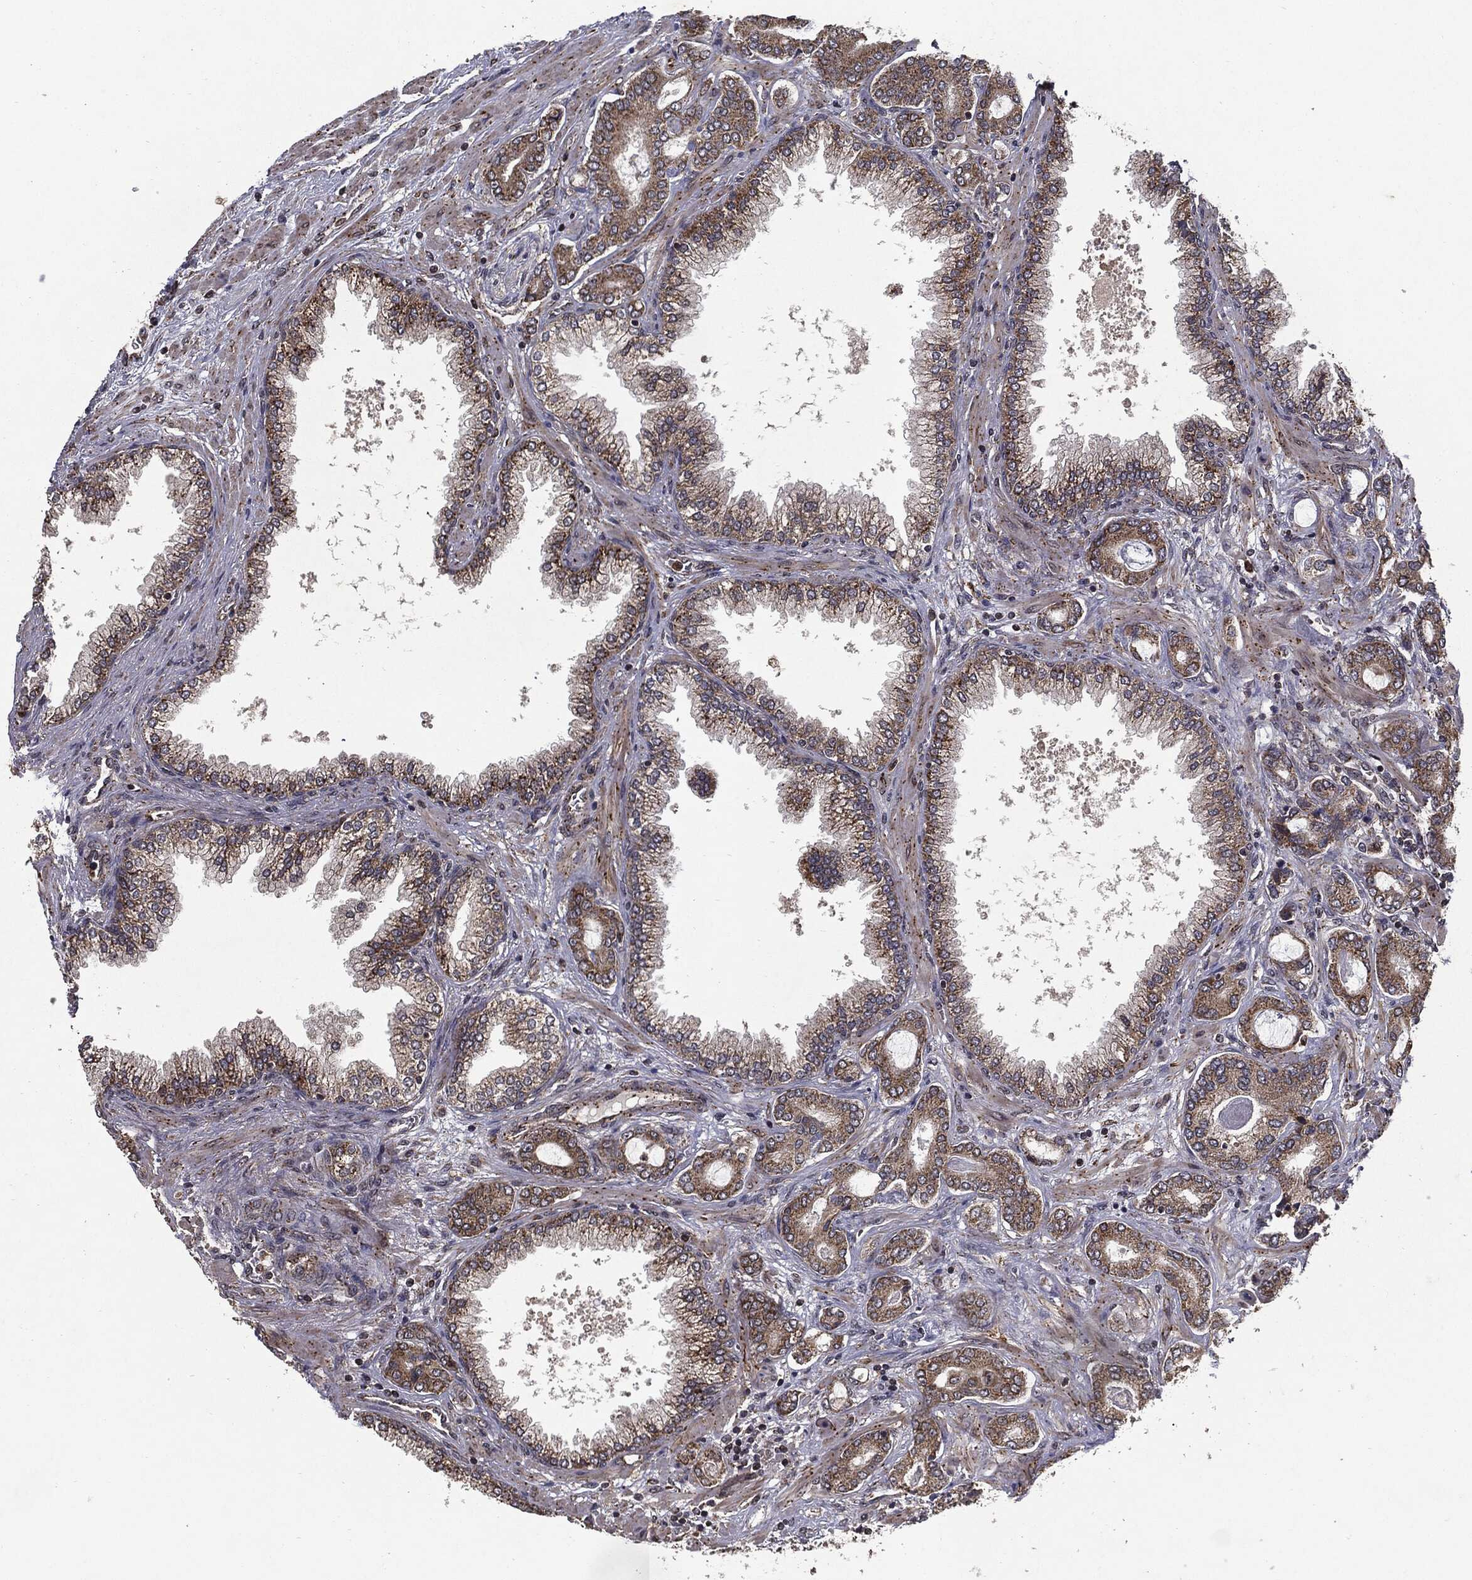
{"staining": {"intensity": "moderate", "quantity": ">75%", "location": "cytoplasmic/membranous"}, "tissue": "prostate cancer", "cell_type": "Tumor cells", "image_type": "cancer", "snomed": [{"axis": "morphology", "description": "Adenocarcinoma, Low grade"}, {"axis": "topography", "description": "Prostate"}], "caption": "Prostate cancer (low-grade adenocarcinoma) stained with DAB (3,3'-diaminobenzidine) immunohistochemistry (IHC) shows medium levels of moderate cytoplasmic/membranous positivity in approximately >75% of tumor cells.", "gene": "HDAC5", "patient": {"sex": "male", "age": 68}}